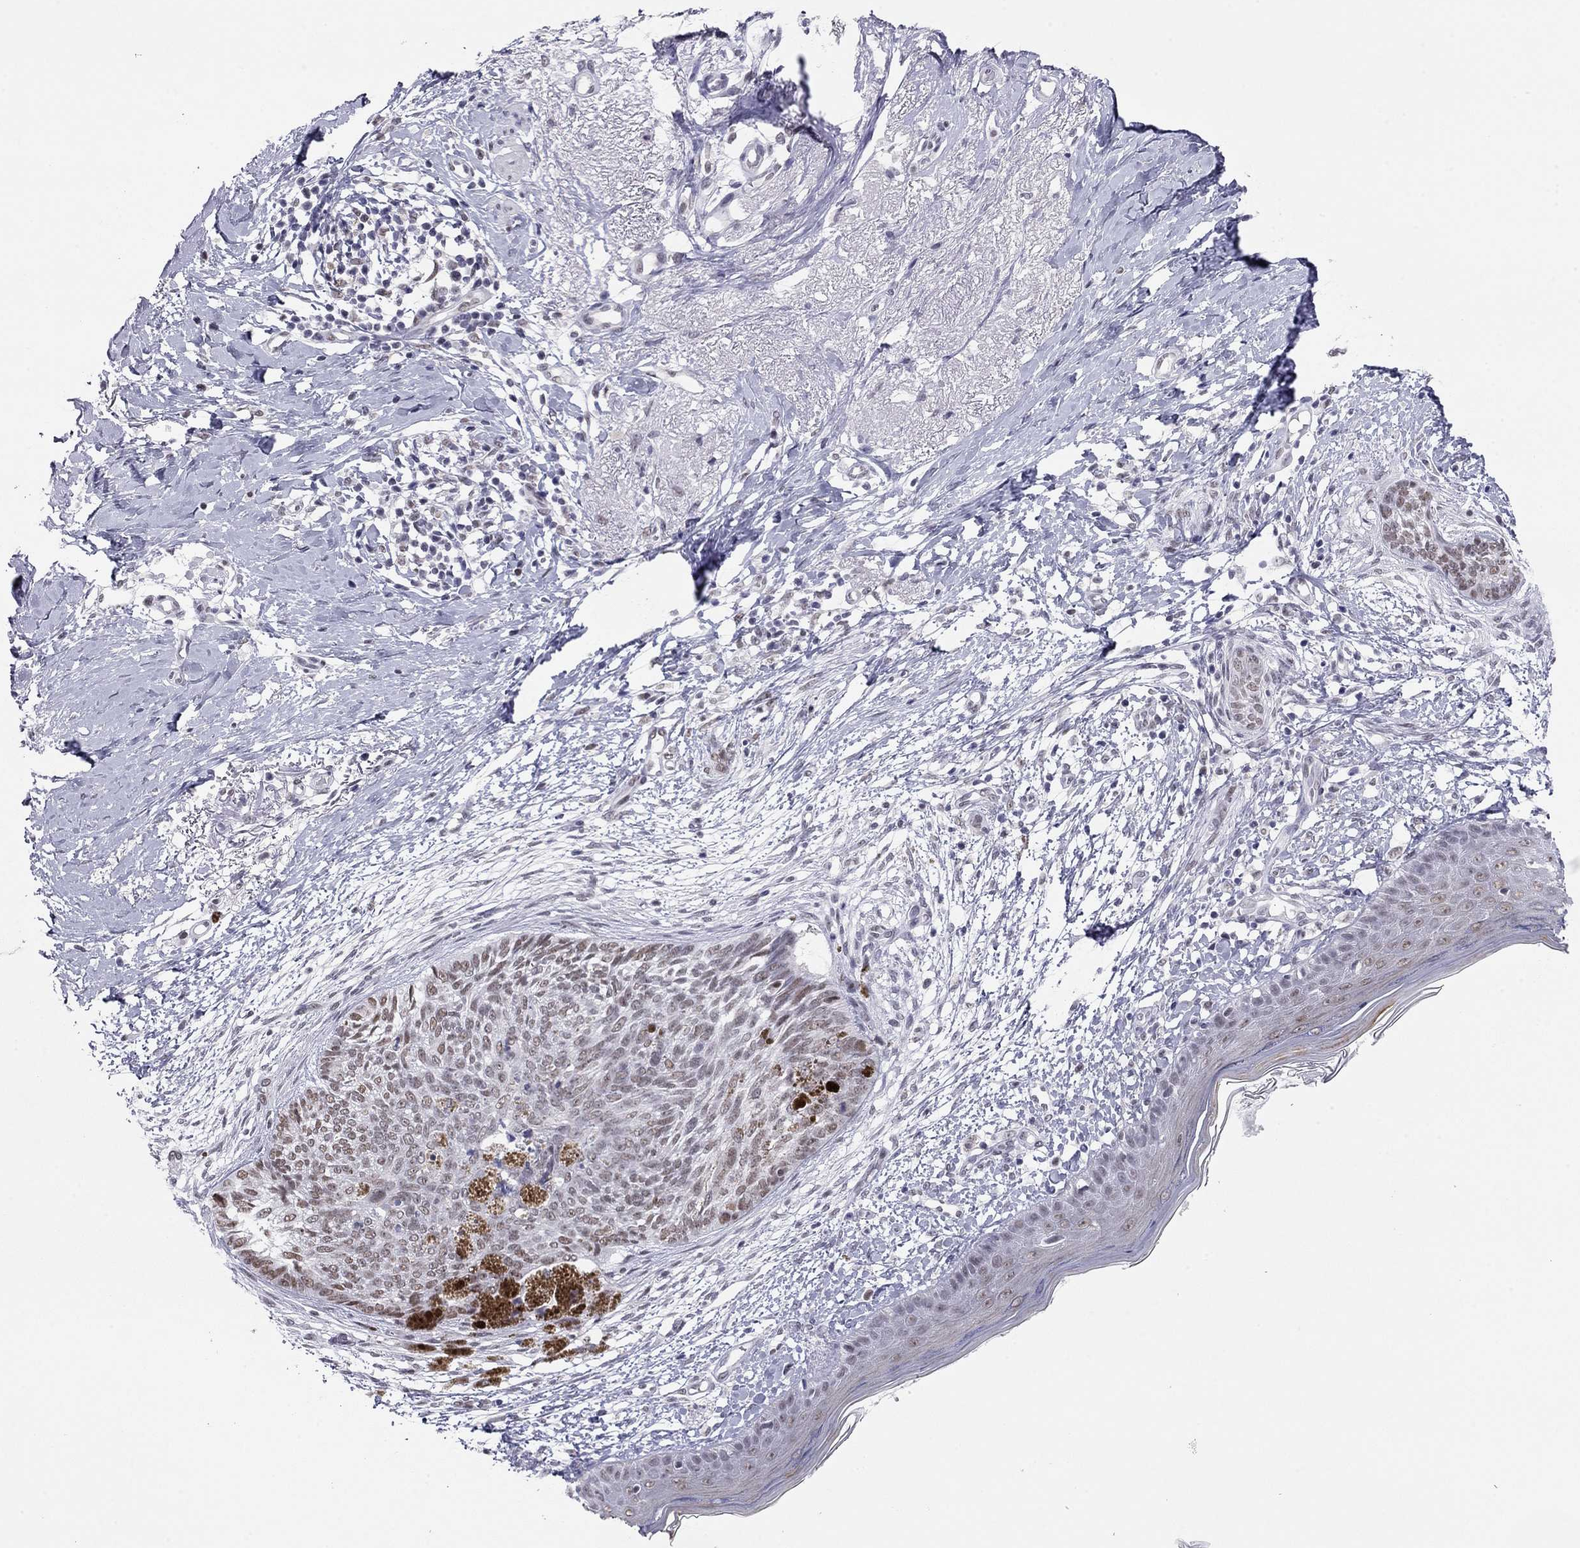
{"staining": {"intensity": "weak", "quantity": ">75%", "location": "cytoplasmic/membranous"}, "tissue": "skin cancer", "cell_type": "Tumor cells", "image_type": "cancer", "snomed": [{"axis": "morphology", "description": "Normal tissue, NOS"}, {"axis": "morphology", "description": "Basal cell carcinoma"}, {"axis": "topography", "description": "Skin"}], "caption": "Immunohistochemistry of skin cancer demonstrates low levels of weak cytoplasmic/membranous staining in approximately >75% of tumor cells.", "gene": "DOT1L", "patient": {"sex": "male", "age": 84}}